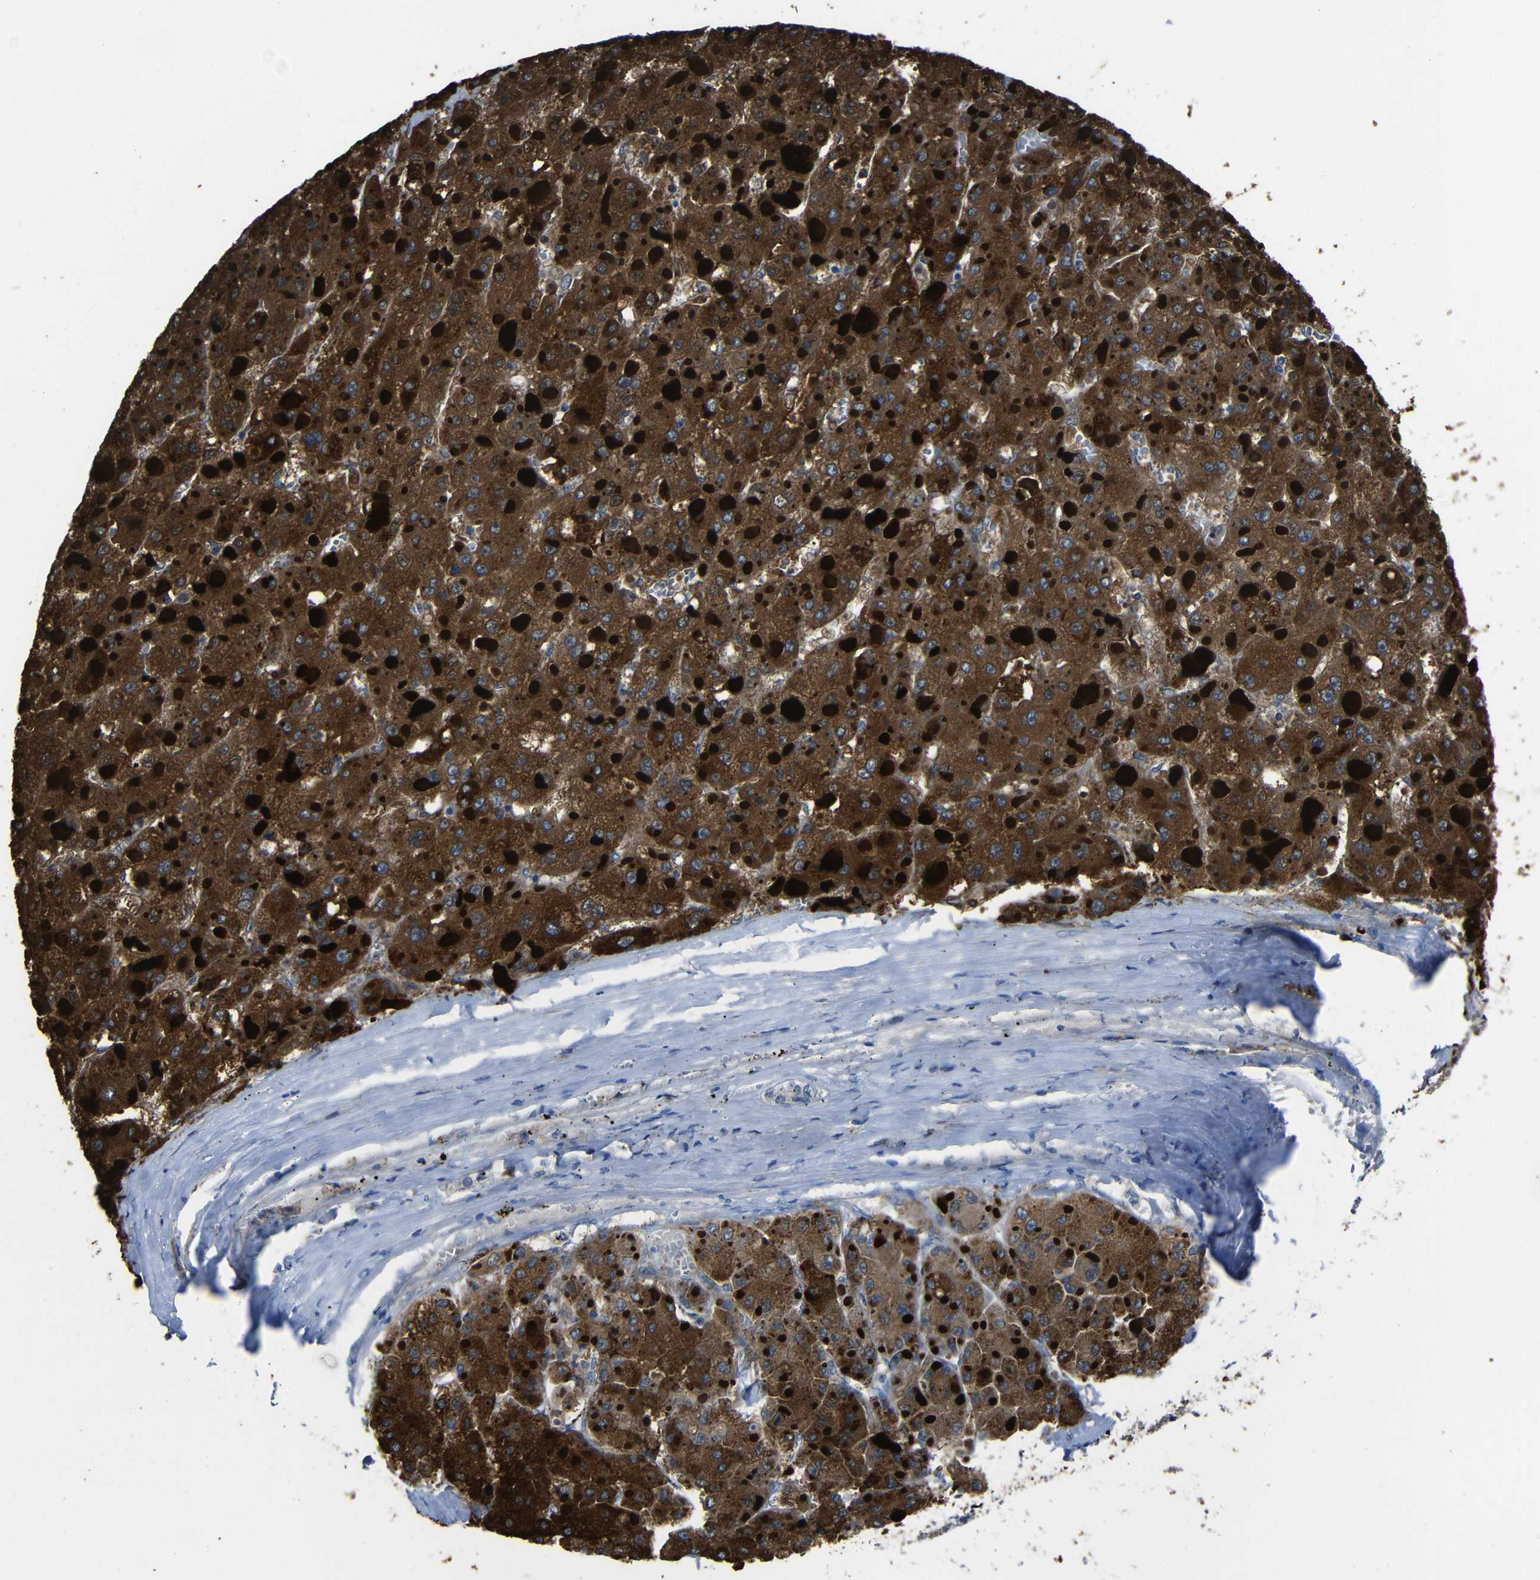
{"staining": {"intensity": "strong", "quantity": ">75%", "location": "cytoplasmic/membranous"}, "tissue": "liver cancer", "cell_type": "Tumor cells", "image_type": "cancer", "snomed": [{"axis": "morphology", "description": "Carcinoma, Hepatocellular, NOS"}, {"axis": "topography", "description": "Liver"}], "caption": "An image of hepatocellular carcinoma (liver) stained for a protein shows strong cytoplasmic/membranous brown staining in tumor cells.", "gene": "SEMA4B", "patient": {"sex": "female", "age": 73}}